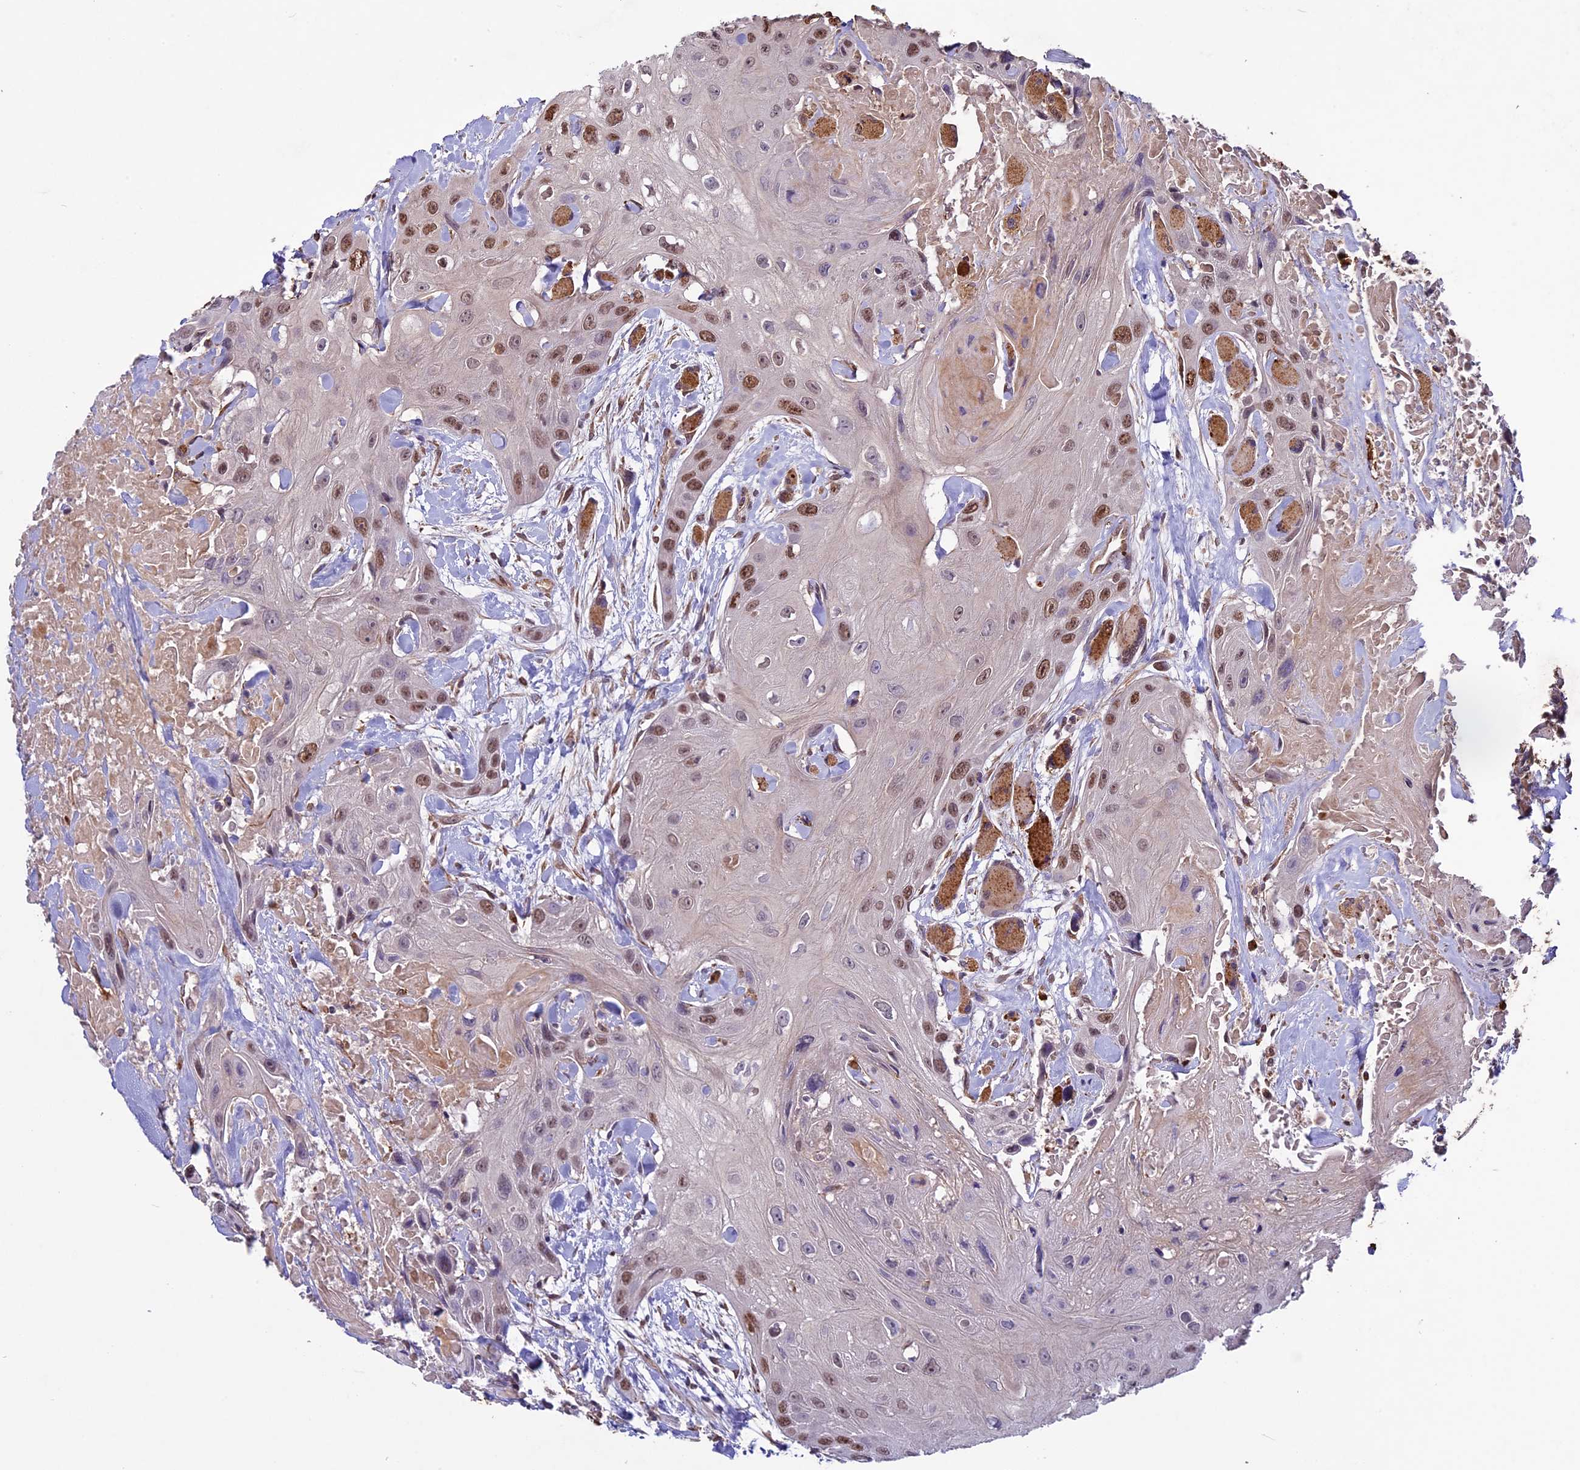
{"staining": {"intensity": "moderate", "quantity": ">75%", "location": "nuclear"}, "tissue": "head and neck cancer", "cell_type": "Tumor cells", "image_type": "cancer", "snomed": [{"axis": "morphology", "description": "Squamous cell carcinoma, NOS"}, {"axis": "topography", "description": "Head-Neck"}], "caption": "Immunohistochemical staining of human head and neck cancer reveals medium levels of moderate nuclear staining in about >75% of tumor cells. (IHC, brightfield microscopy, high magnification).", "gene": "C3orf70", "patient": {"sex": "male", "age": 81}}